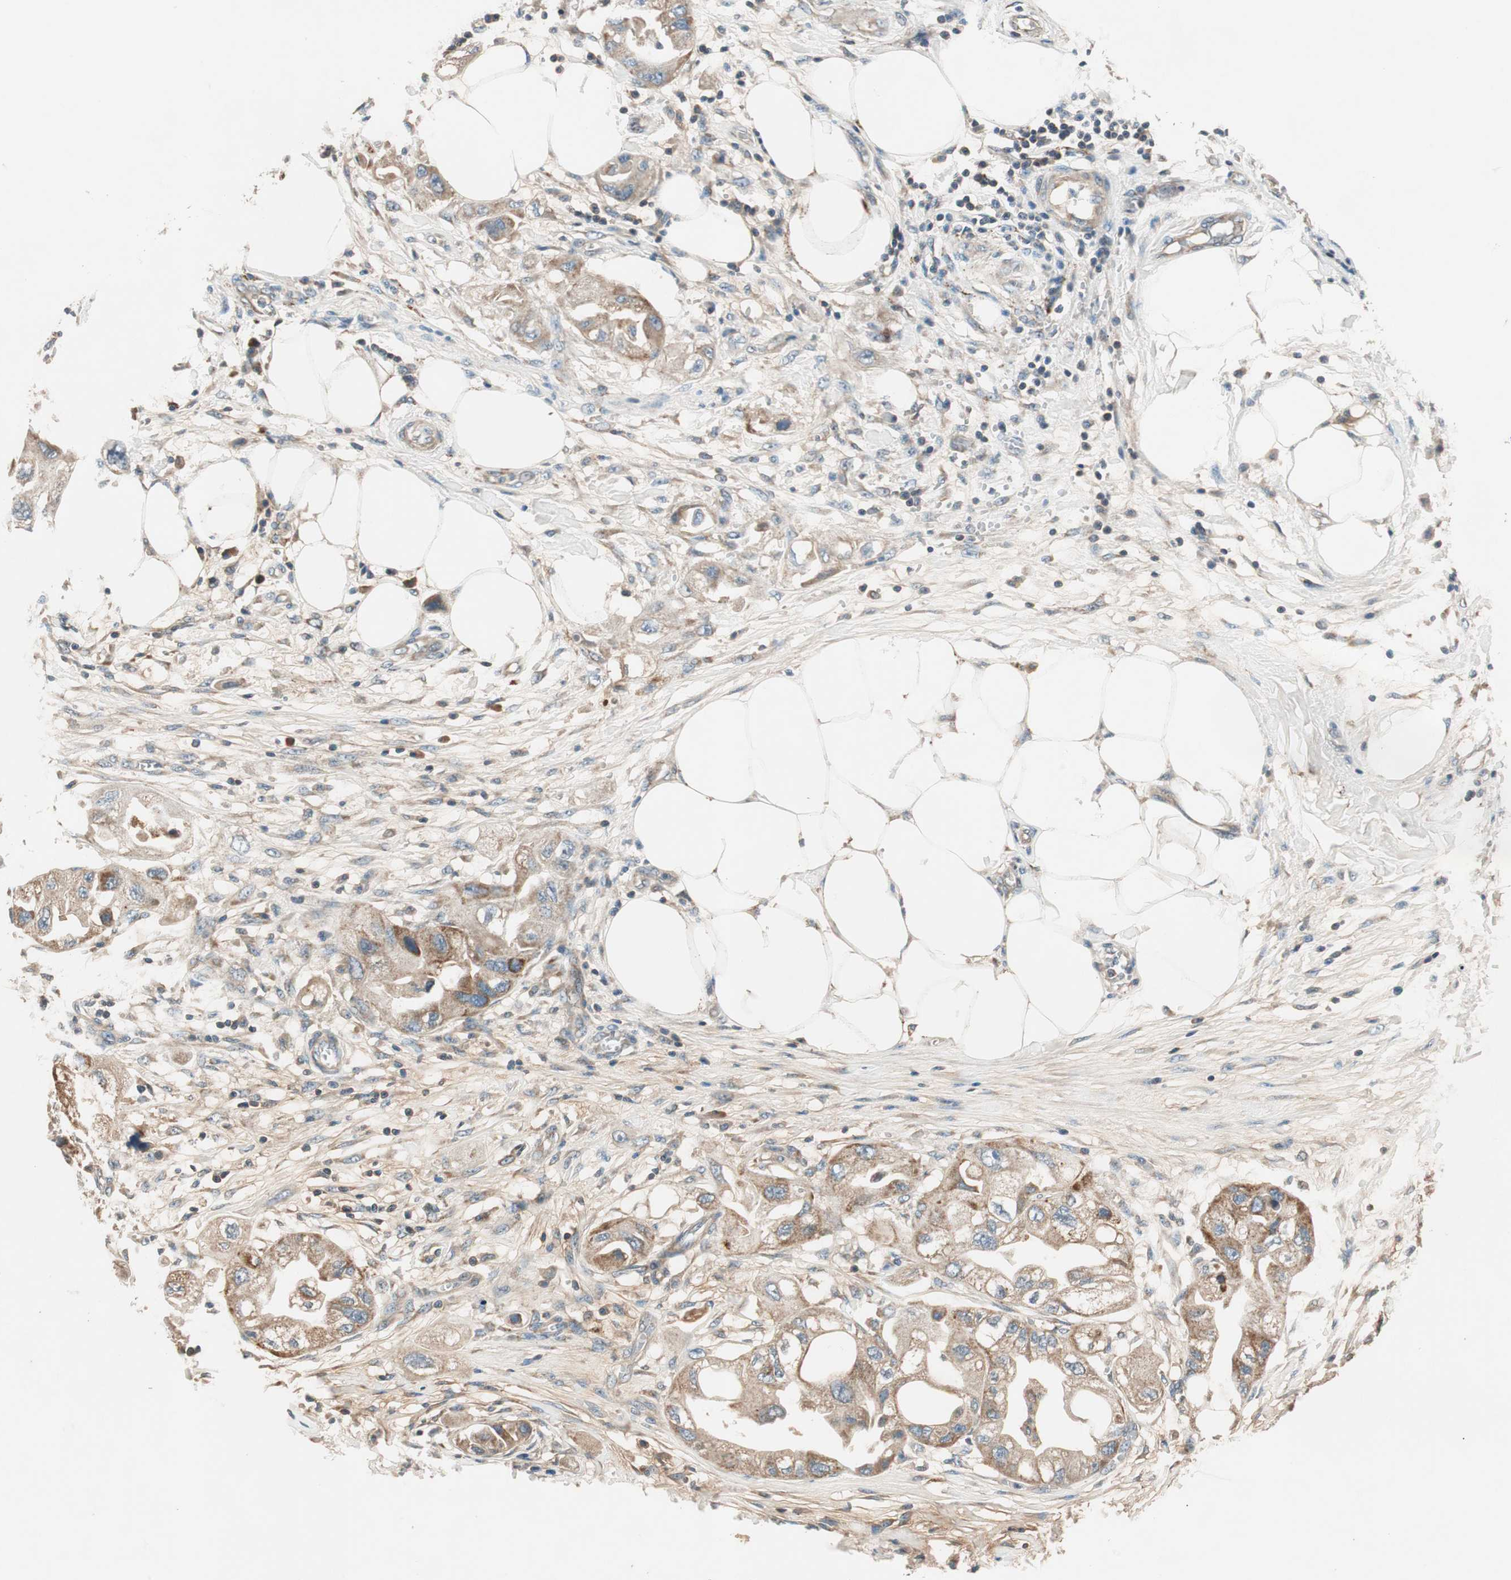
{"staining": {"intensity": "weak", "quantity": ">75%", "location": "cytoplasmic/membranous"}, "tissue": "endometrial cancer", "cell_type": "Tumor cells", "image_type": "cancer", "snomed": [{"axis": "morphology", "description": "Adenocarcinoma, NOS"}, {"axis": "topography", "description": "Endometrium"}], "caption": "Immunohistochemistry (IHC) of endometrial adenocarcinoma shows low levels of weak cytoplasmic/membranous positivity in about >75% of tumor cells.", "gene": "HPN", "patient": {"sex": "female", "age": 67}}